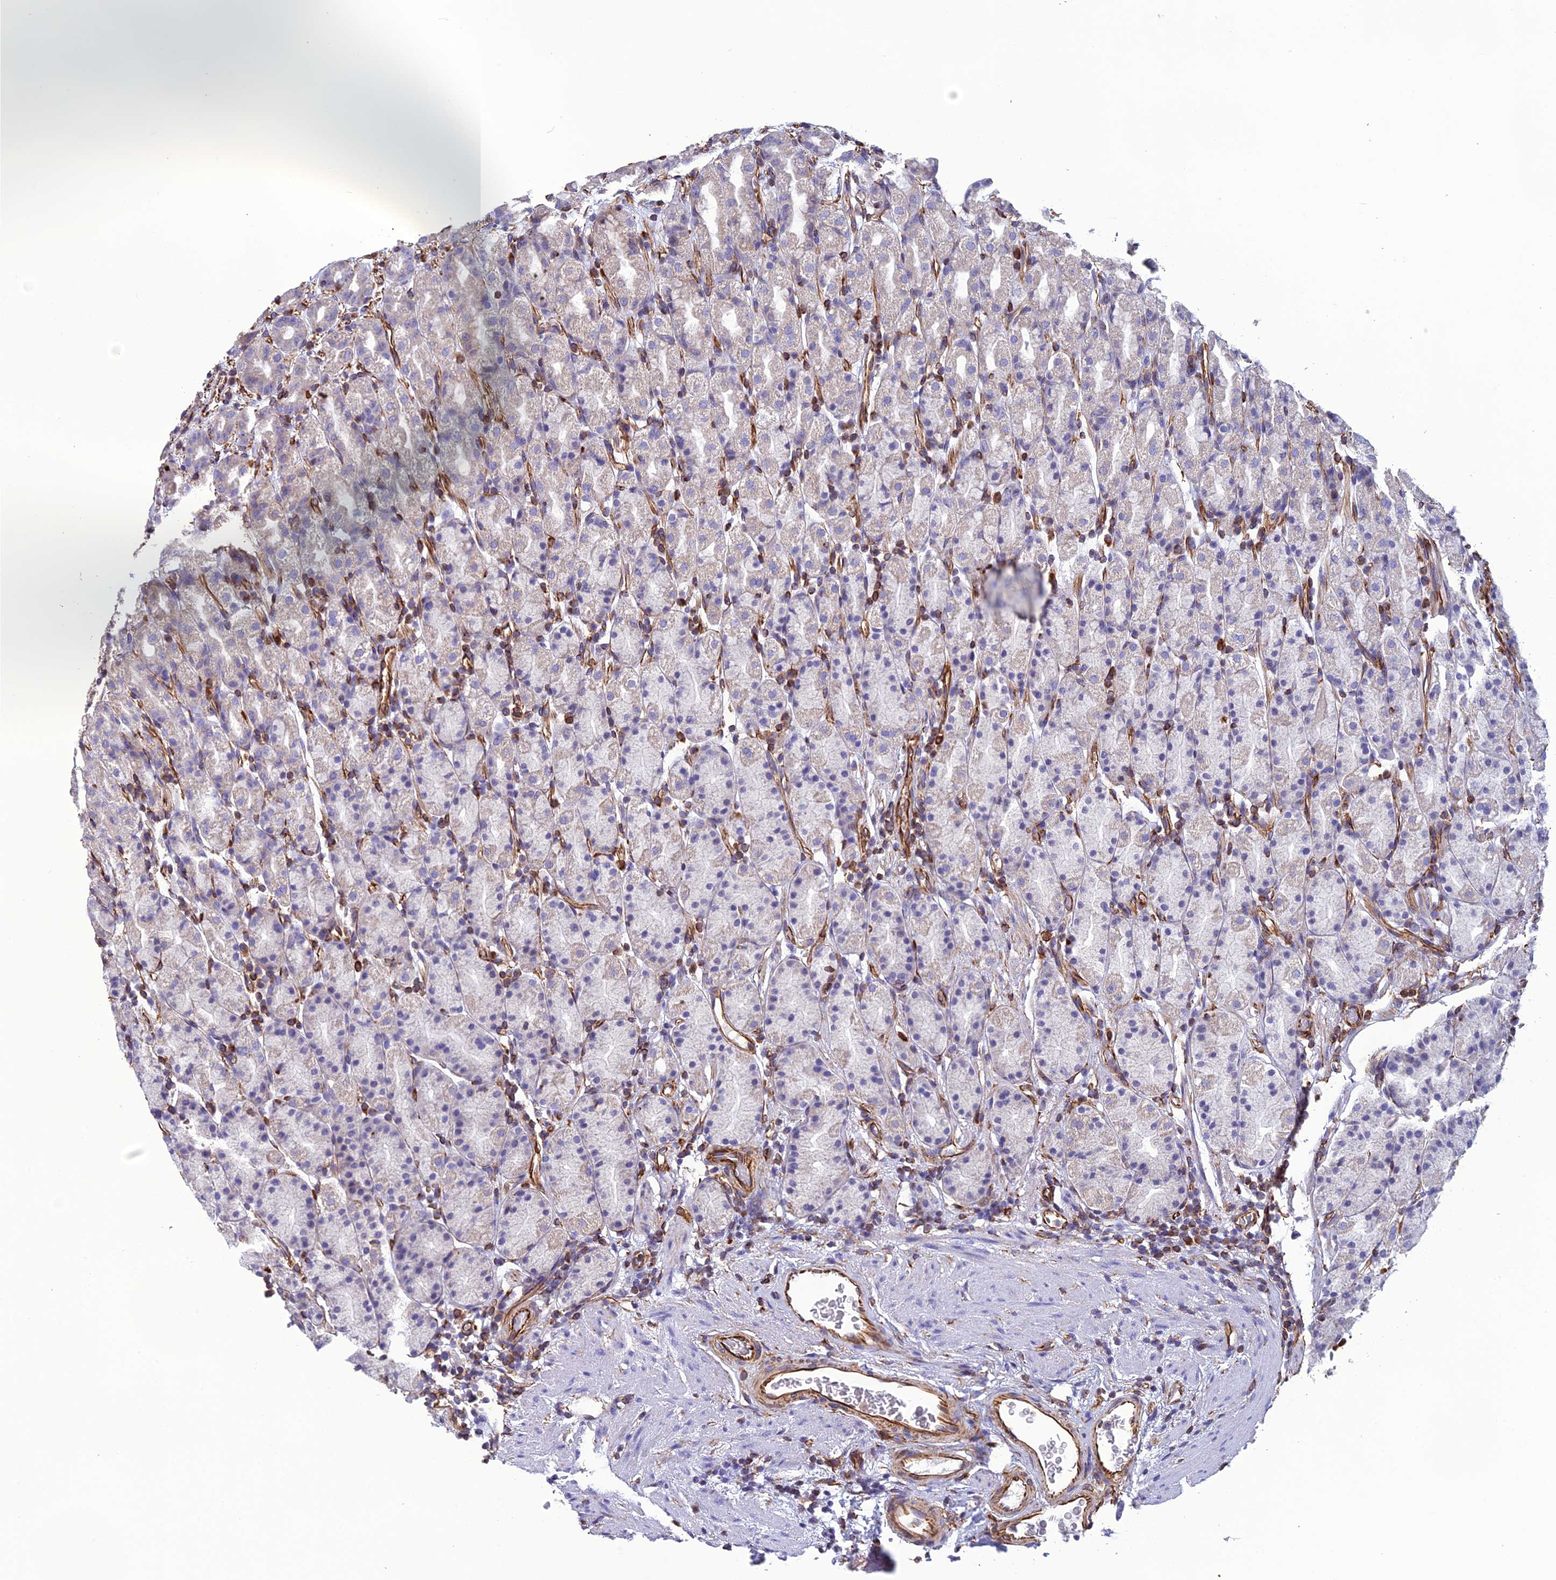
{"staining": {"intensity": "negative", "quantity": "none", "location": "none"}, "tissue": "stomach", "cell_type": "Glandular cells", "image_type": "normal", "snomed": [{"axis": "morphology", "description": "Normal tissue, NOS"}, {"axis": "topography", "description": "Stomach, upper"}, {"axis": "topography", "description": "Stomach, lower"}, {"axis": "topography", "description": "Small intestine"}], "caption": "DAB (3,3'-diaminobenzidine) immunohistochemical staining of benign stomach exhibits no significant expression in glandular cells.", "gene": "FBXL20", "patient": {"sex": "male", "age": 68}}